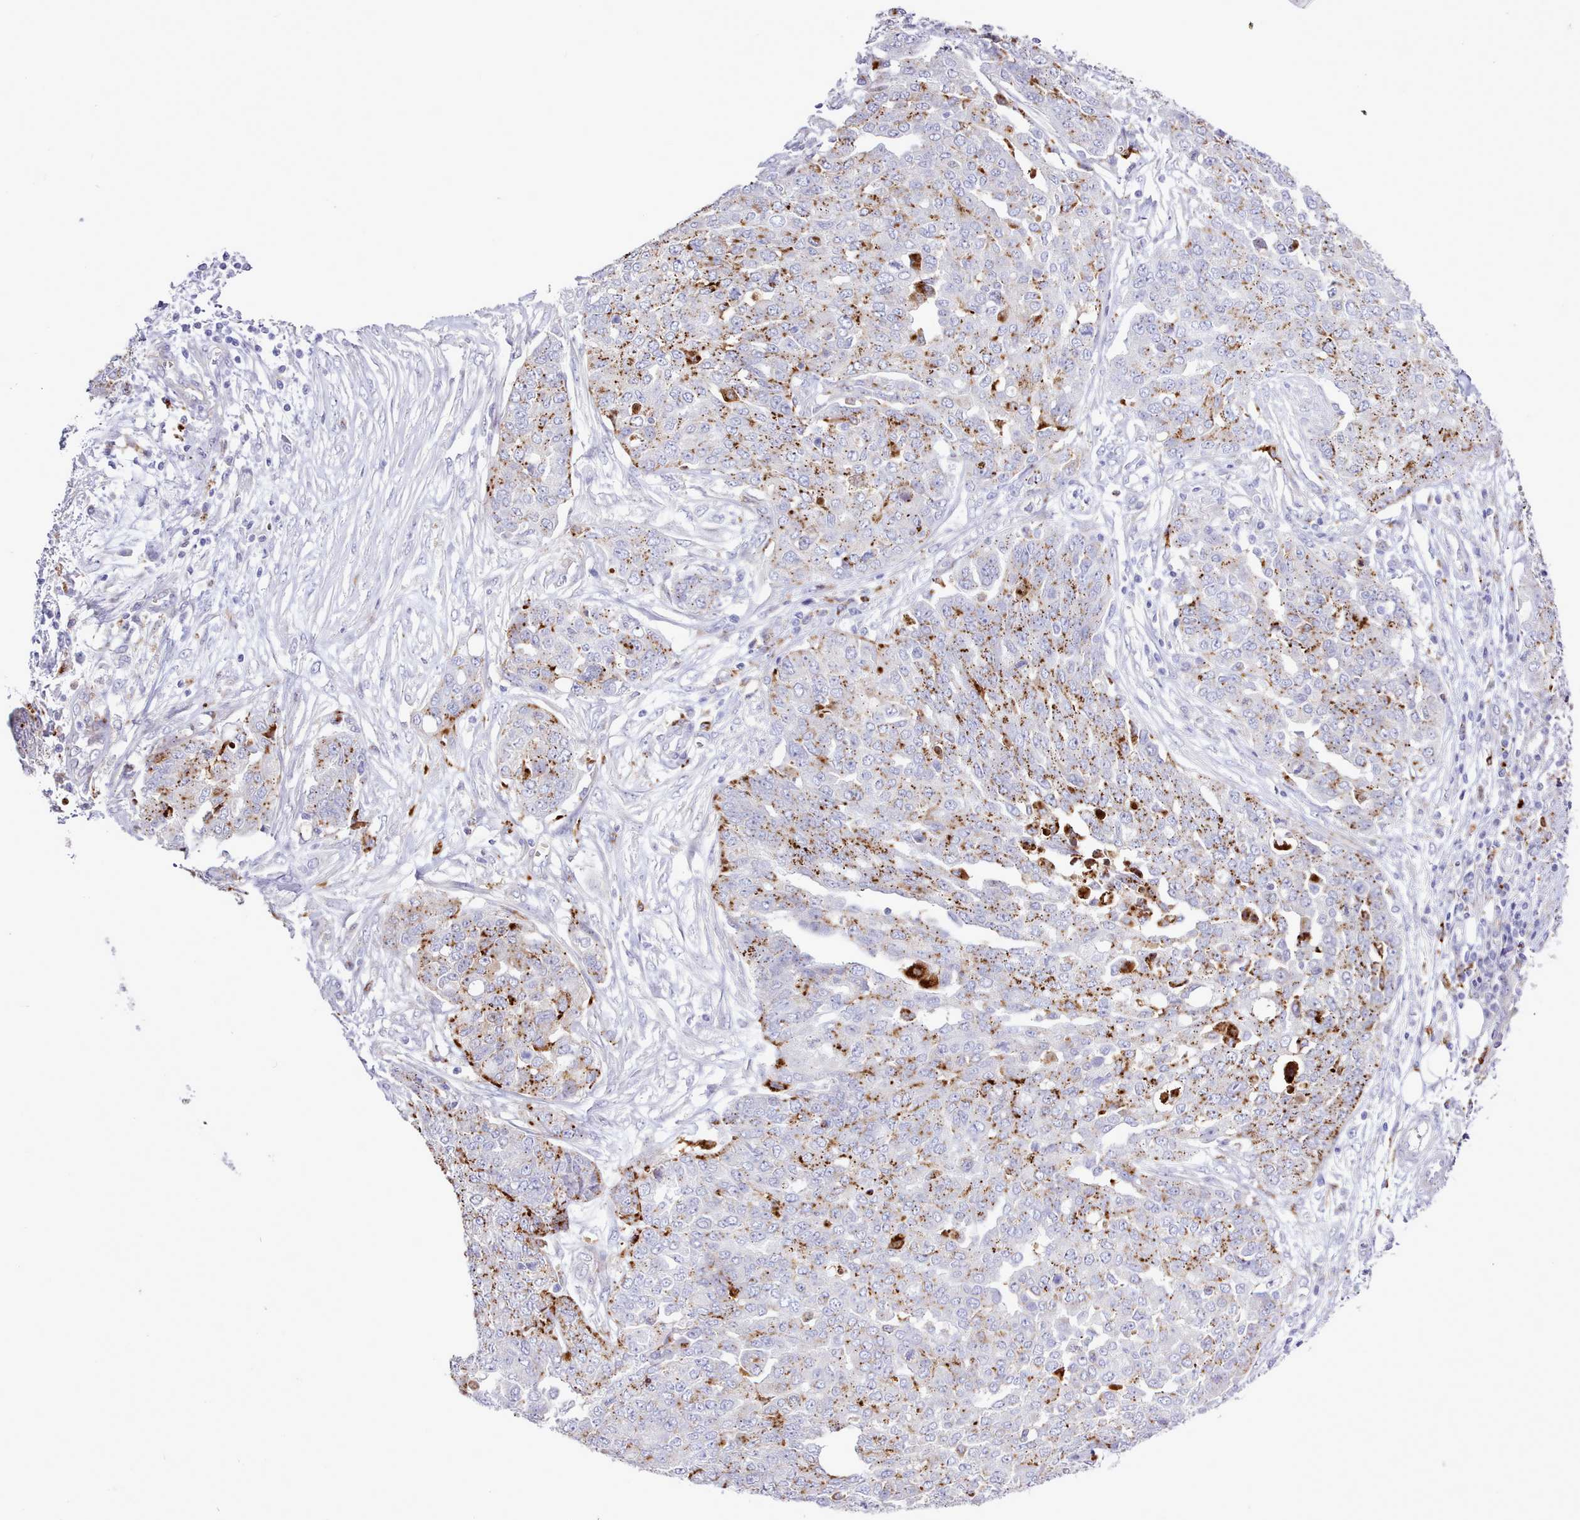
{"staining": {"intensity": "strong", "quantity": "25%-75%", "location": "cytoplasmic/membranous"}, "tissue": "ovarian cancer", "cell_type": "Tumor cells", "image_type": "cancer", "snomed": [{"axis": "morphology", "description": "Cystadenocarcinoma, serous, NOS"}, {"axis": "topography", "description": "Soft tissue"}, {"axis": "topography", "description": "Ovary"}], "caption": "This is an image of immunohistochemistry (IHC) staining of serous cystadenocarcinoma (ovarian), which shows strong expression in the cytoplasmic/membranous of tumor cells.", "gene": "SRD5A1", "patient": {"sex": "female", "age": 57}}